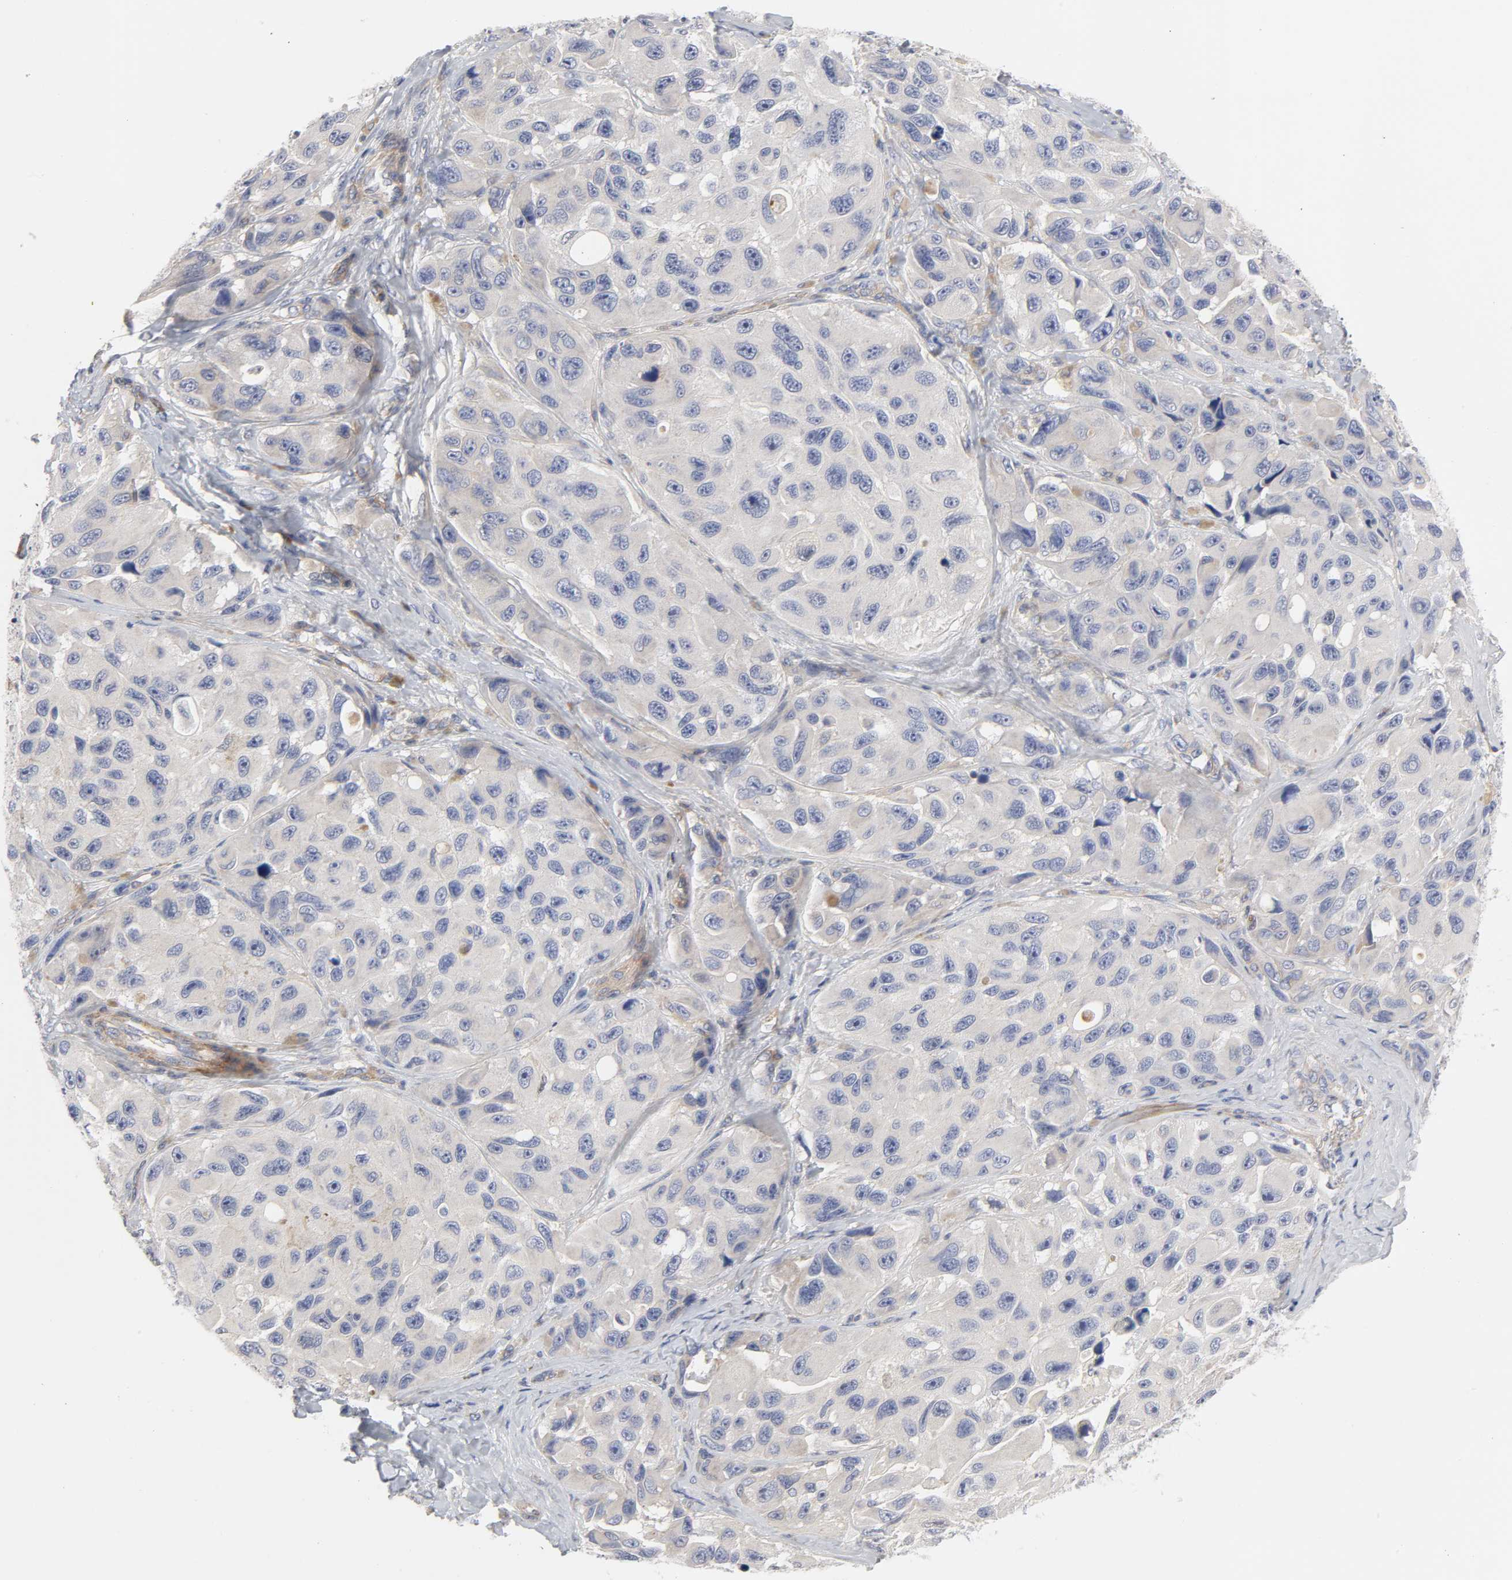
{"staining": {"intensity": "negative", "quantity": "none", "location": "none"}, "tissue": "melanoma", "cell_type": "Tumor cells", "image_type": "cancer", "snomed": [{"axis": "morphology", "description": "Malignant melanoma, NOS"}, {"axis": "topography", "description": "Skin"}], "caption": "Immunohistochemistry histopathology image of melanoma stained for a protein (brown), which reveals no expression in tumor cells.", "gene": "ROCK1", "patient": {"sex": "female", "age": 73}}